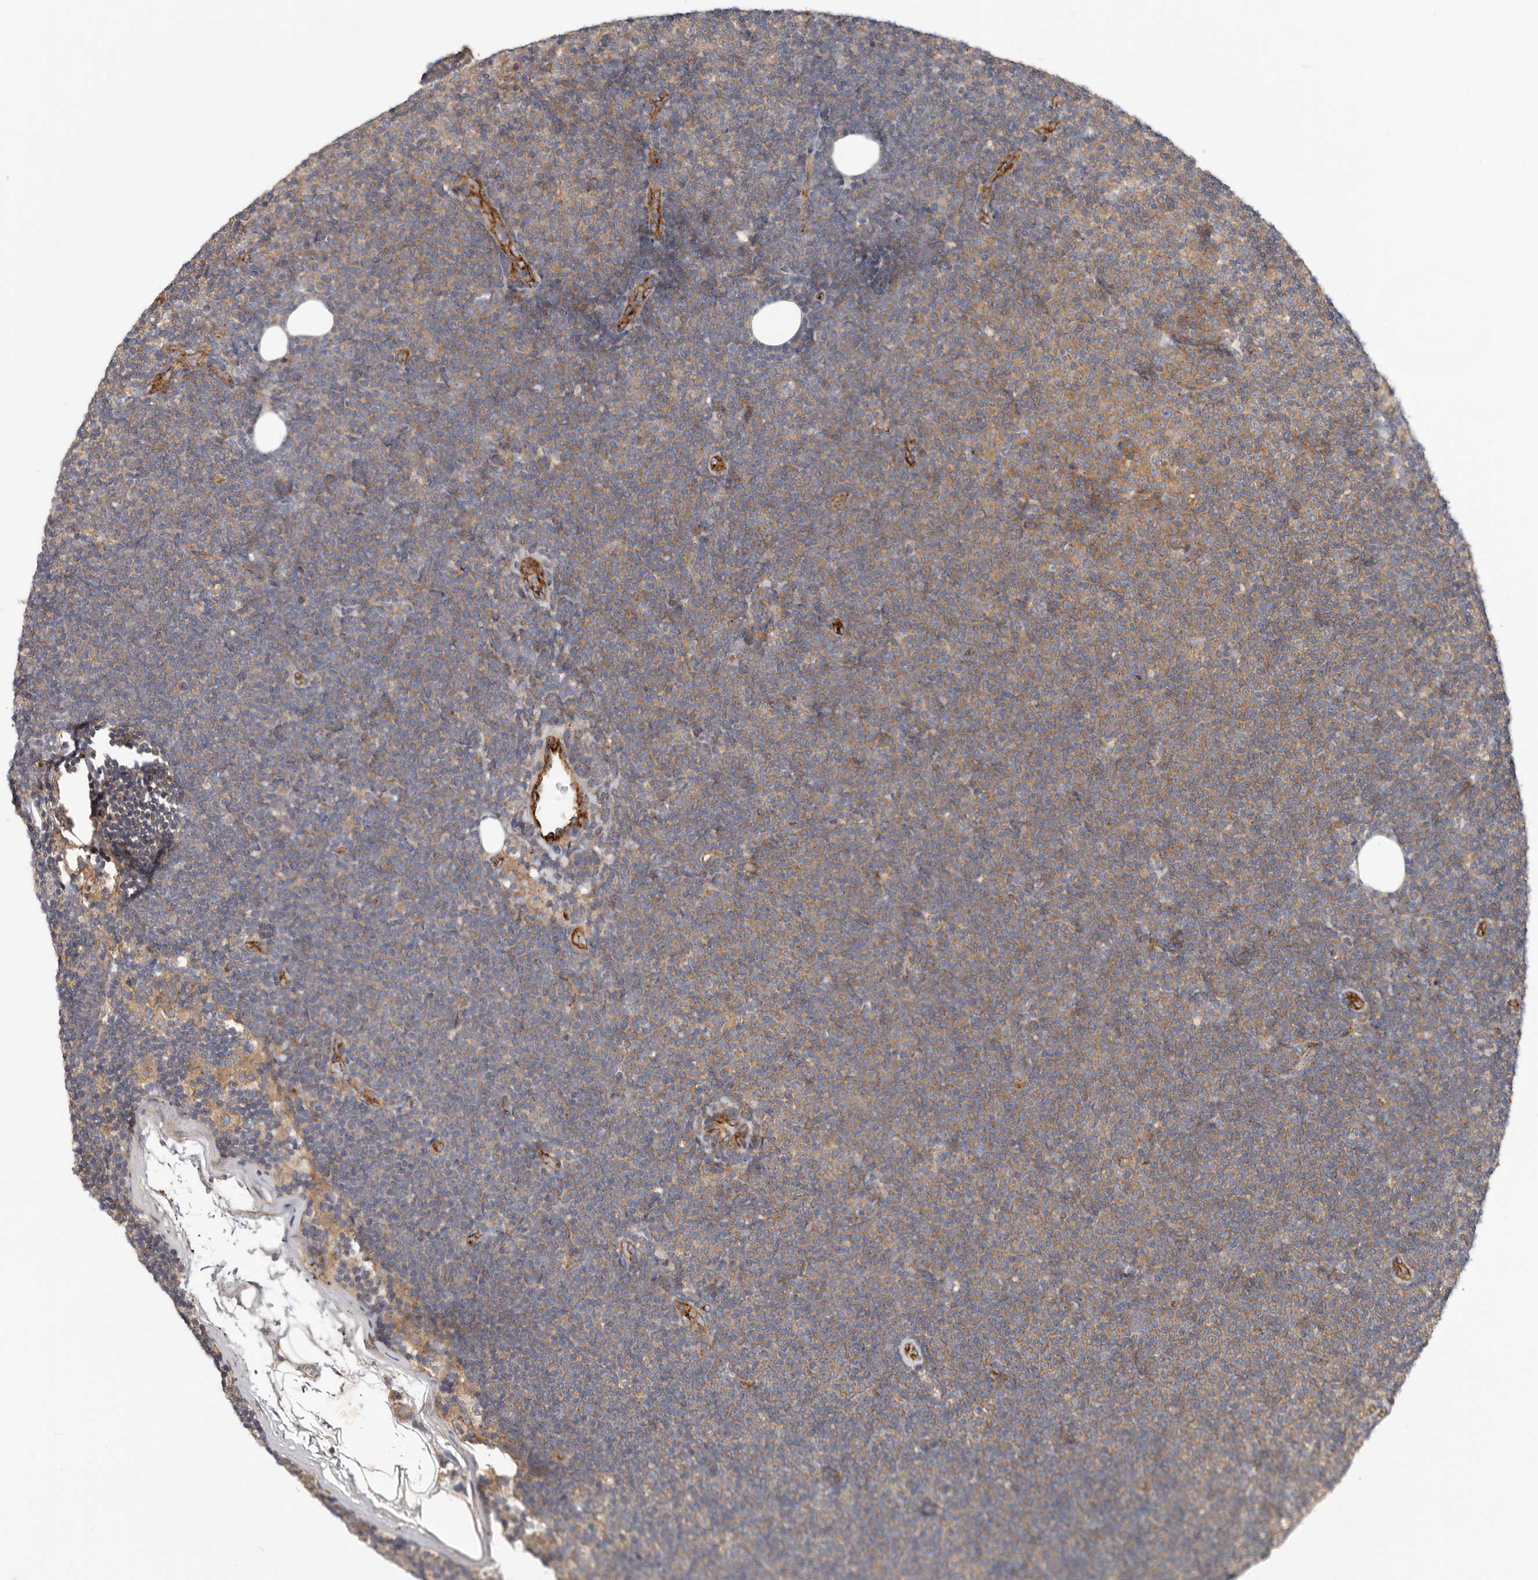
{"staining": {"intensity": "weak", "quantity": ">75%", "location": "cytoplasmic/membranous"}, "tissue": "lymphoma", "cell_type": "Tumor cells", "image_type": "cancer", "snomed": [{"axis": "morphology", "description": "Malignant lymphoma, non-Hodgkin's type, Low grade"}, {"axis": "topography", "description": "Lymph node"}], "caption": "Tumor cells reveal low levels of weak cytoplasmic/membranous expression in approximately >75% of cells in human lymphoma.", "gene": "LUZP1", "patient": {"sex": "female", "age": 53}}